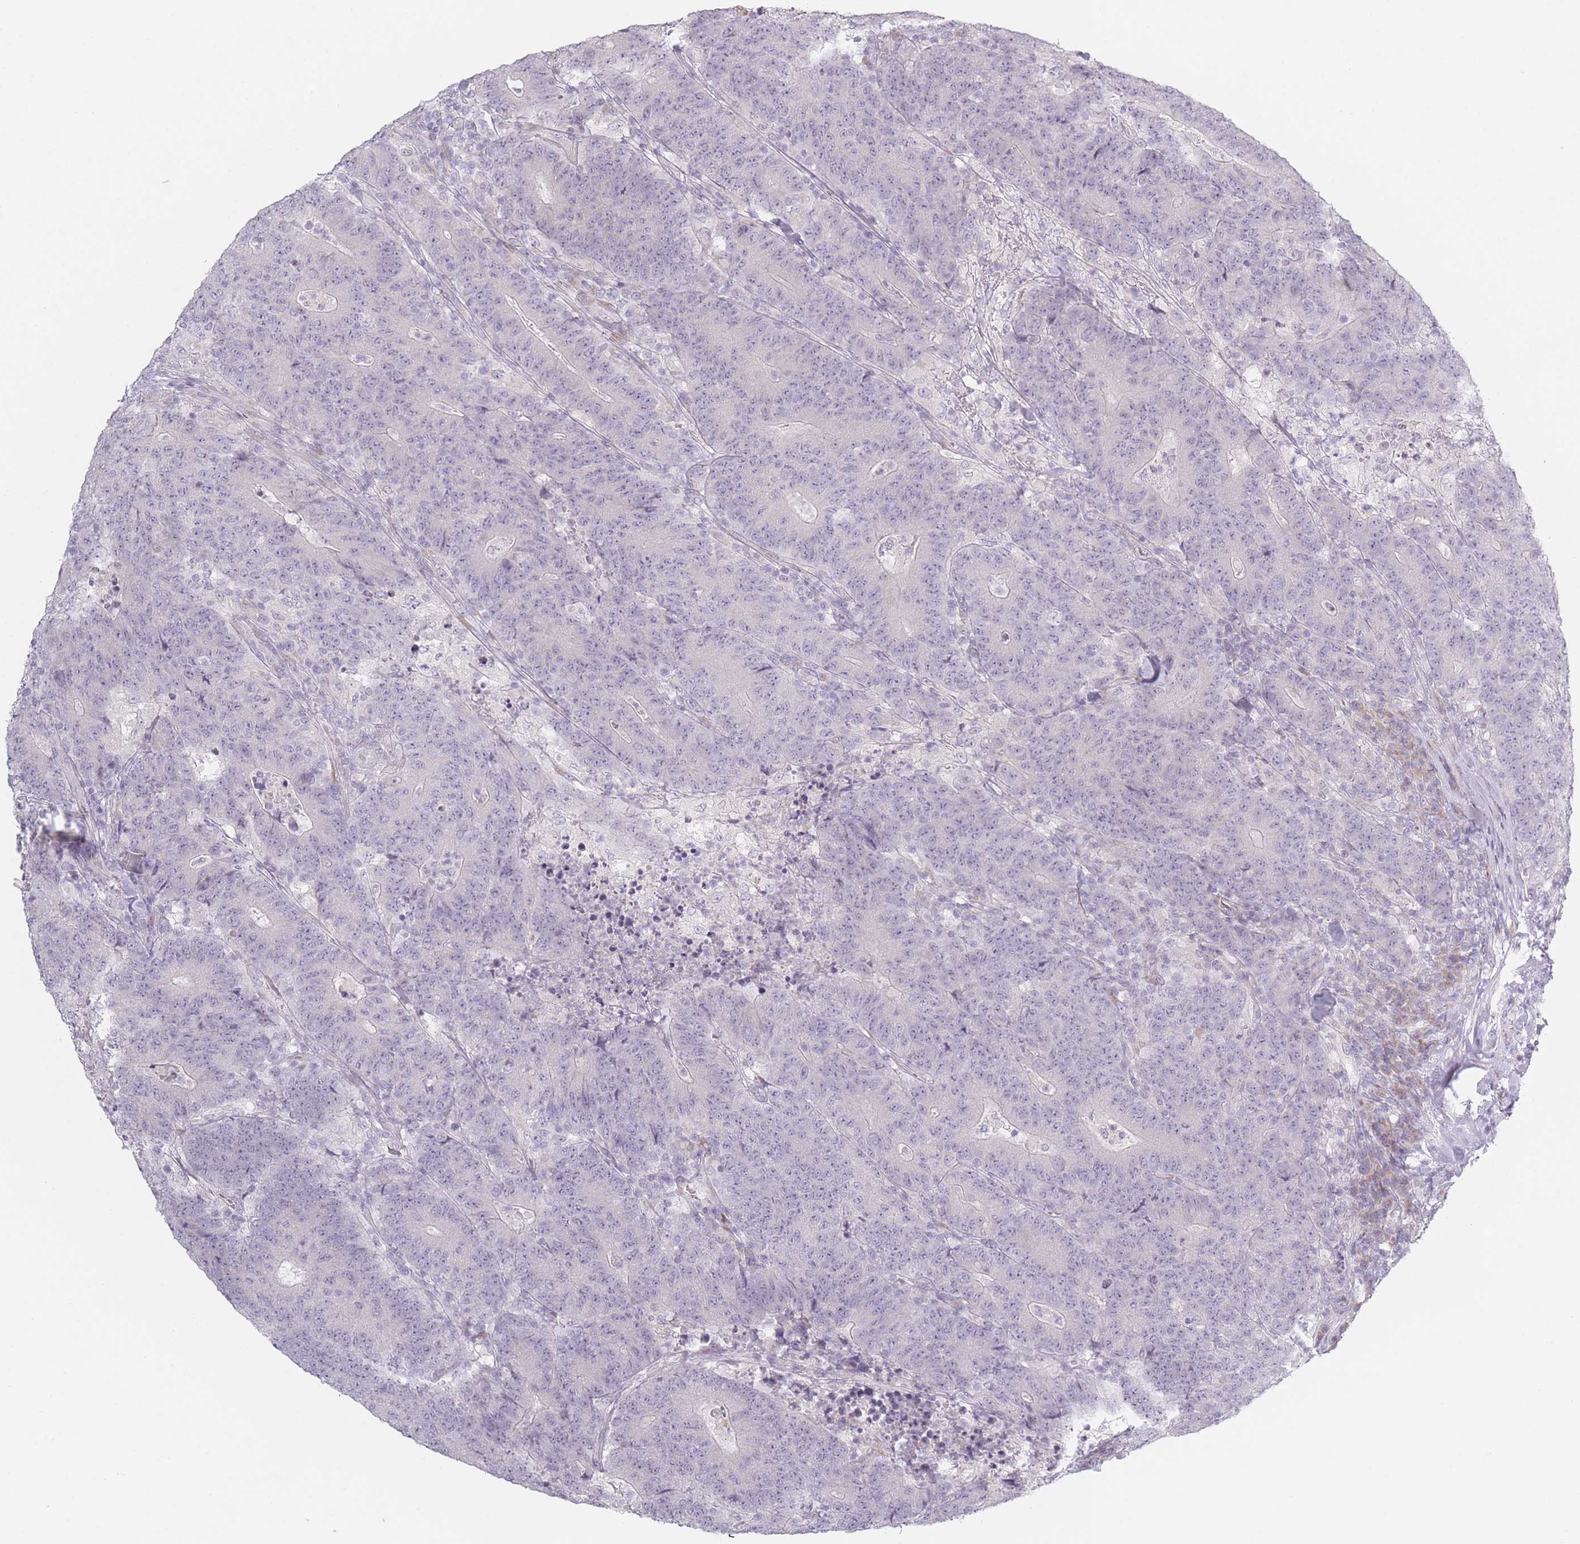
{"staining": {"intensity": "negative", "quantity": "none", "location": "none"}, "tissue": "colorectal cancer", "cell_type": "Tumor cells", "image_type": "cancer", "snomed": [{"axis": "morphology", "description": "Adenocarcinoma, NOS"}, {"axis": "topography", "description": "Colon"}], "caption": "Adenocarcinoma (colorectal) was stained to show a protein in brown. There is no significant staining in tumor cells. (DAB IHC with hematoxylin counter stain).", "gene": "RASL10B", "patient": {"sex": "female", "age": 75}}